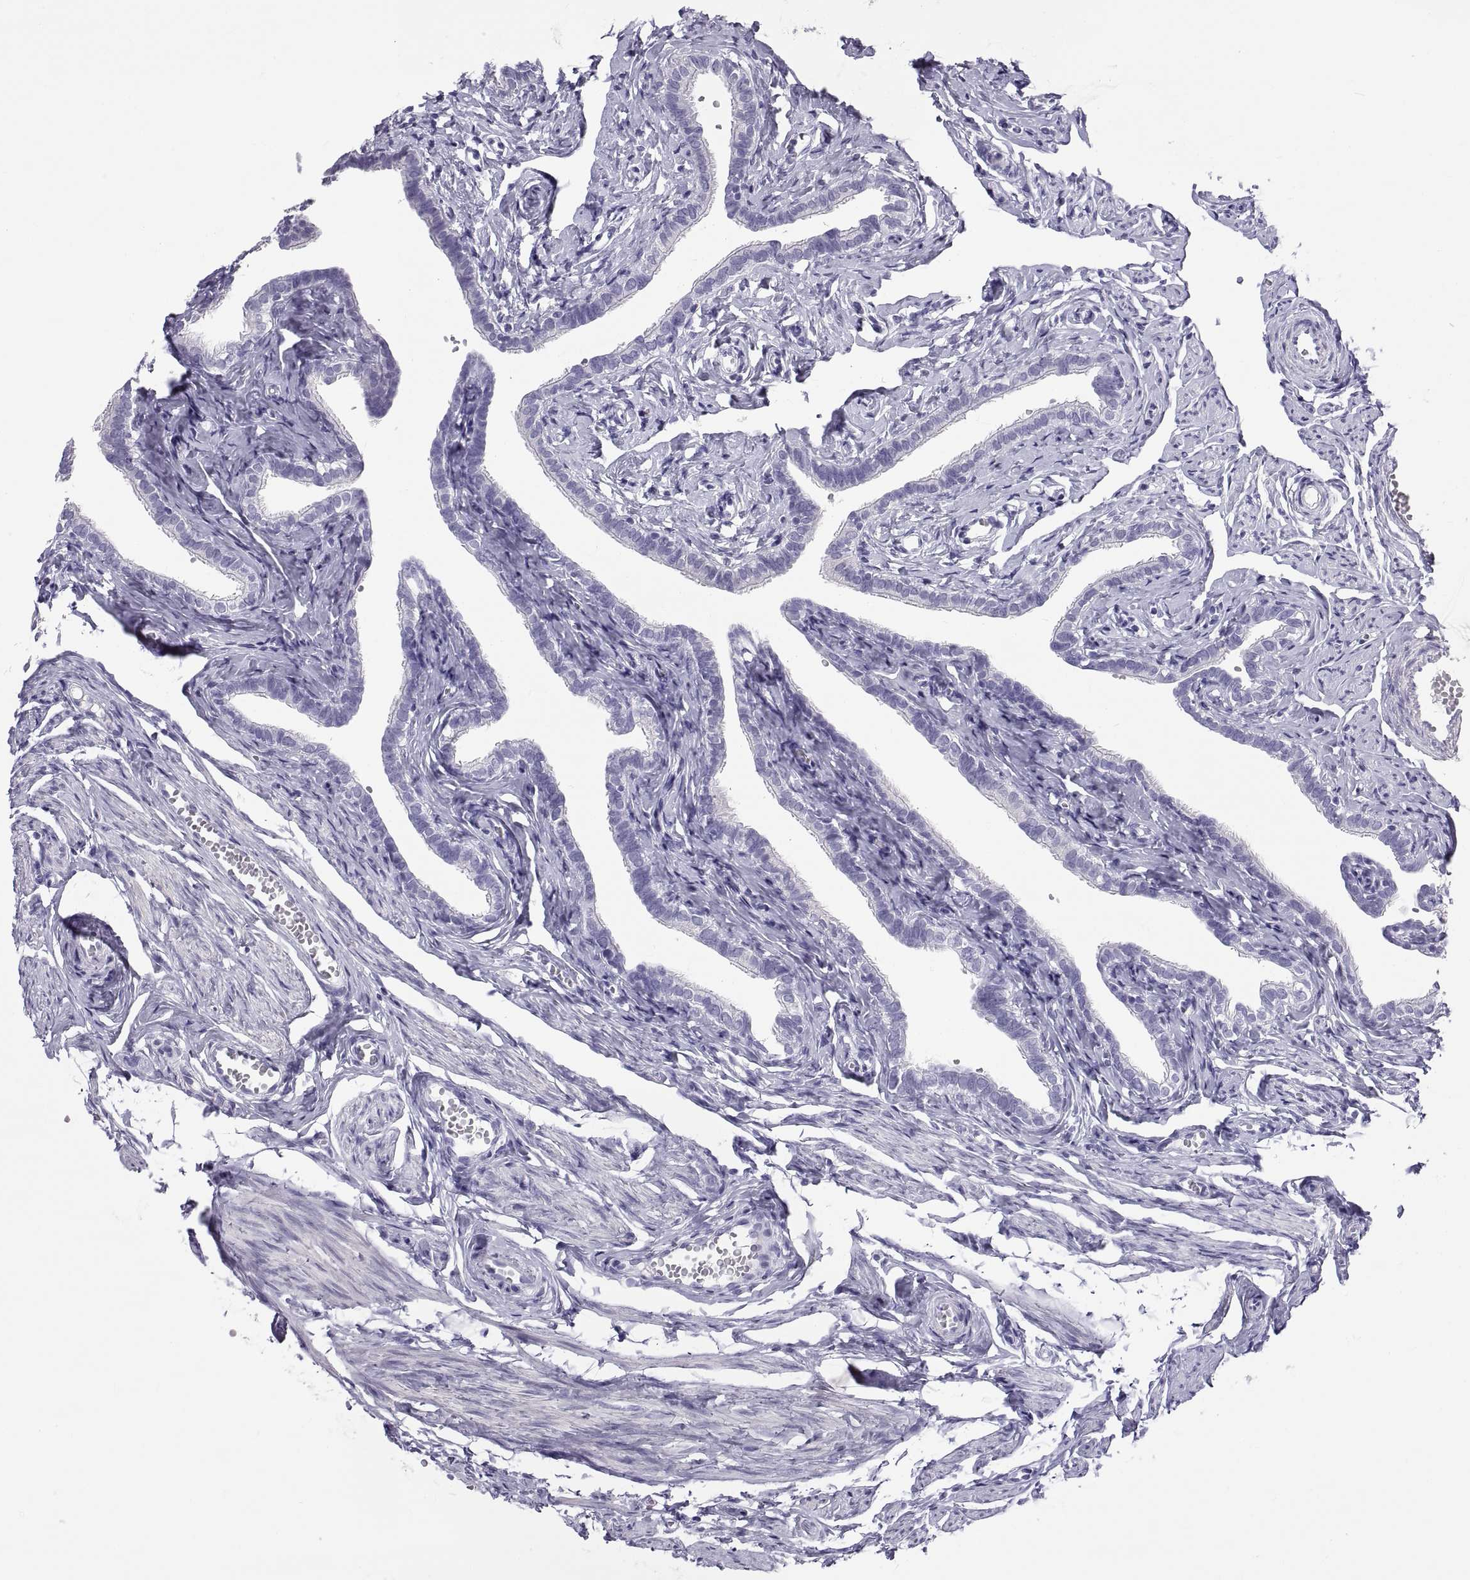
{"staining": {"intensity": "negative", "quantity": "none", "location": "none"}, "tissue": "fallopian tube", "cell_type": "Glandular cells", "image_type": "normal", "snomed": [{"axis": "morphology", "description": "Normal tissue, NOS"}, {"axis": "topography", "description": "Fallopian tube"}], "caption": "An immunohistochemistry image of normal fallopian tube is shown. There is no staining in glandular cells of fallopian tube. (DAB (3,3'-diaminobenzidine) immunohistochemistry (IHC) with hematoxylin counter stain).", "gene": "CT47A10", "patient": {"sex": "female", "age": 41}}